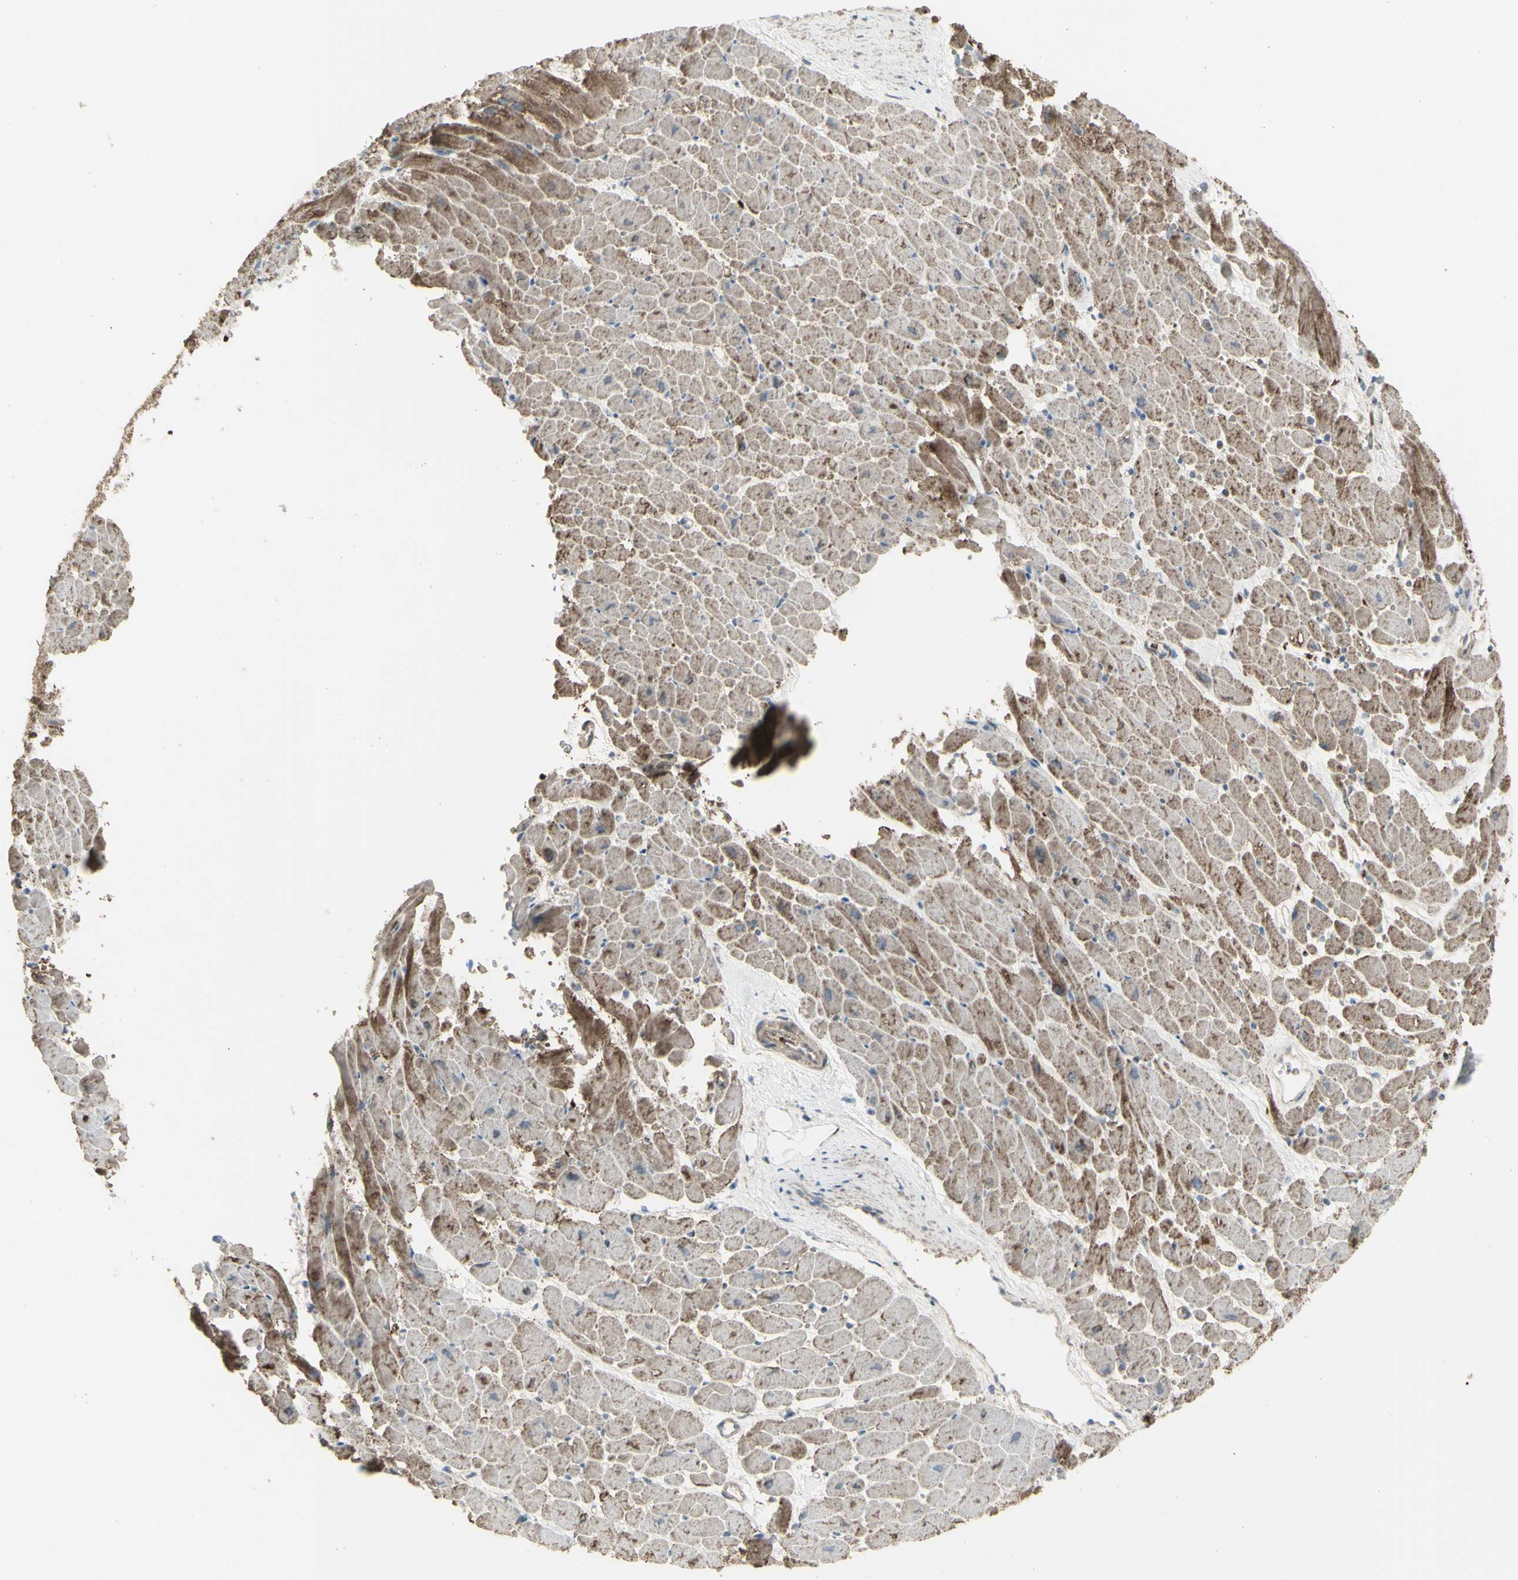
{"staining": {"intensity": "moderate", "quantity": ">75%", "location": "cytoplasmic/membranous"}, "tissue": "heart muscle", "cell_type": "Cardiomyocytes", "image_type": "normal", "snomed": [{"axis": "morphology", "description": "Normal tissue, NOS"}, {"axis": "topography", "description": "Heart"}], "caption": "There is medium levels of moderate cytoplasmic/membranous staining in cardiomyocytes of normal heart muscle, as demonstrated by immunohistochemical staining (brown color).", "gene": "SHC1", "patient": {"sex": "male", "age": 45}}